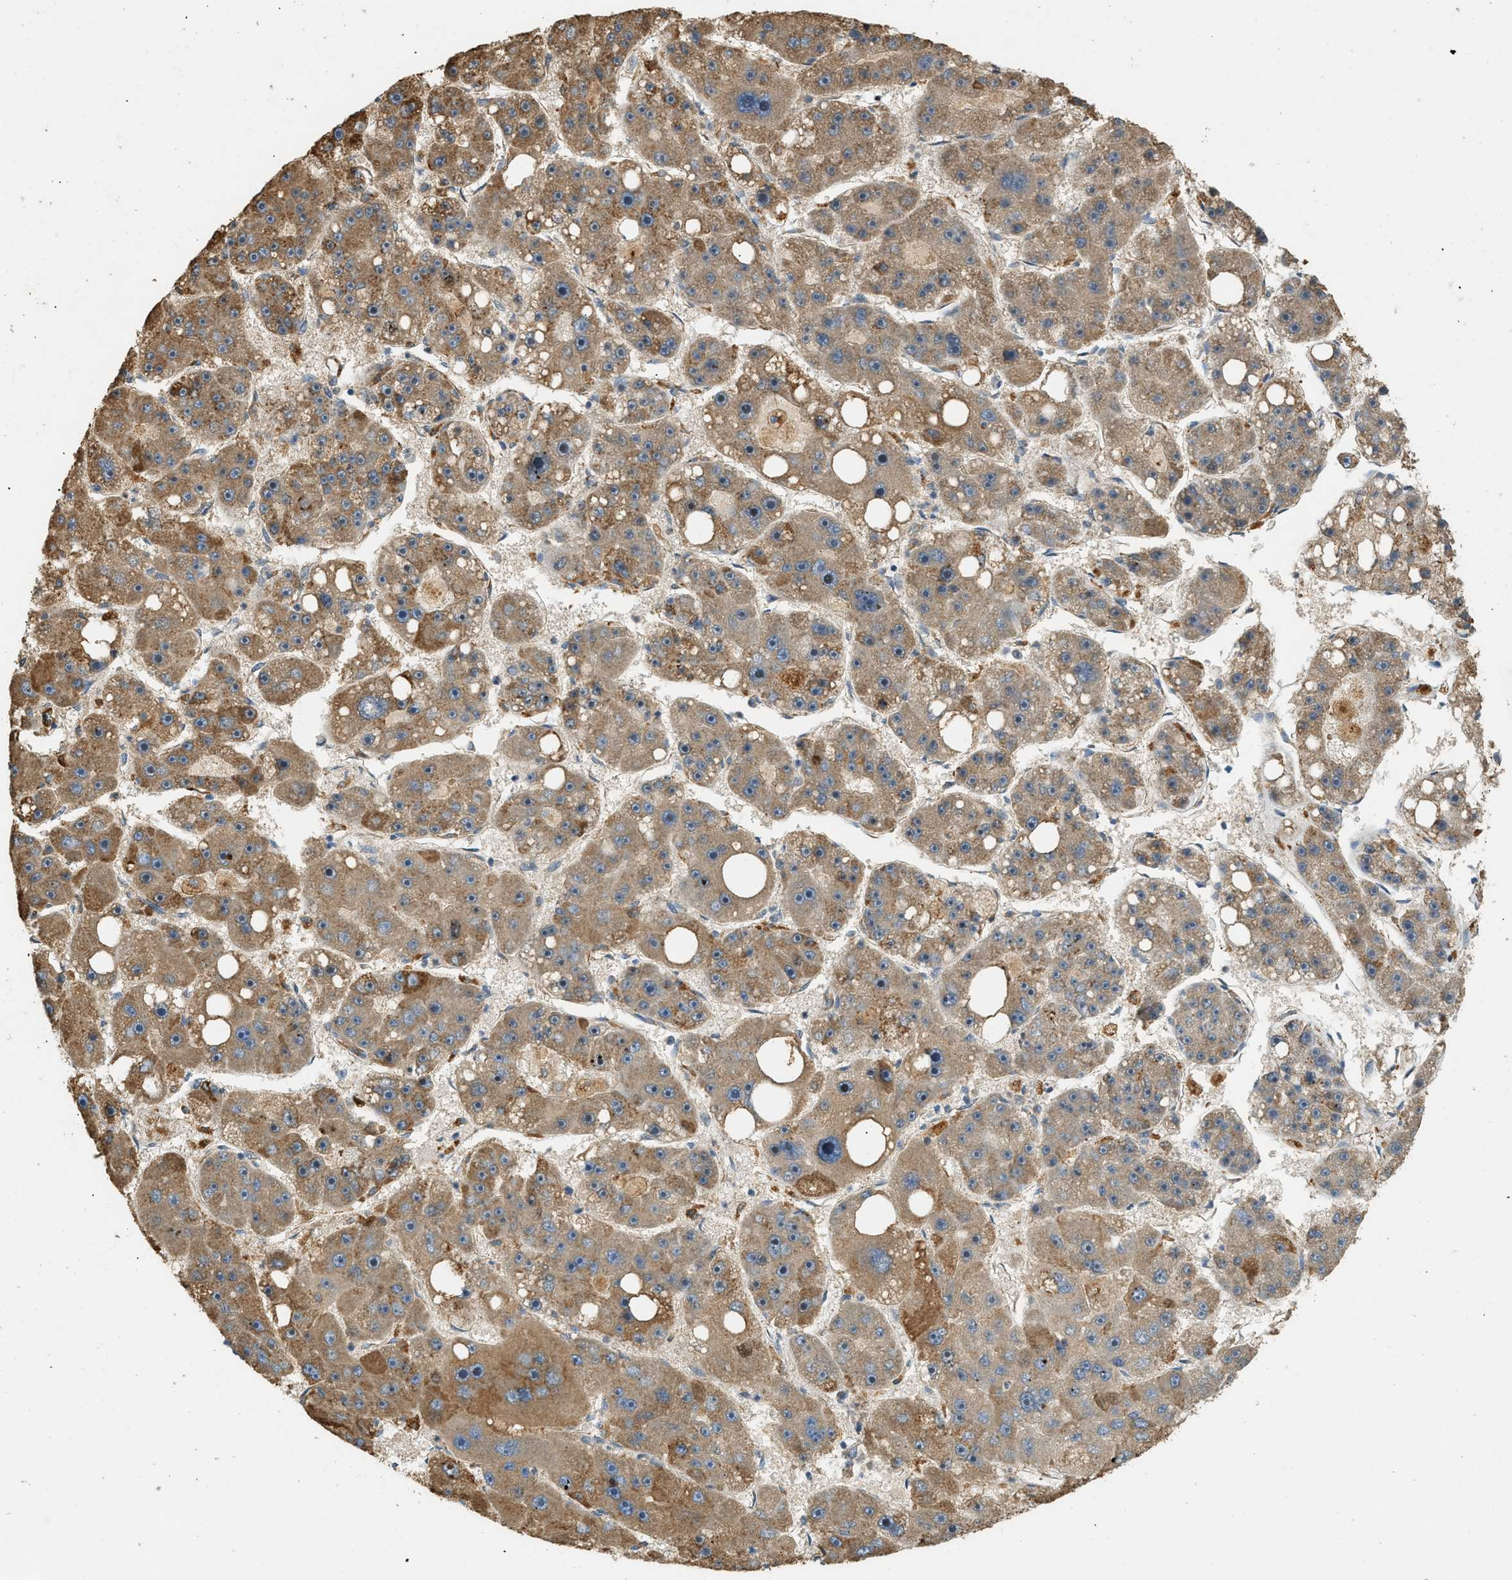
{"staining": {"intensity": "moderate", "quantity": ">75%", "location": "cytoplasmic/membranous"}, "tissue": "liver cancer", "cell_type": "Tumor cells", "image_type": "cancer", "snomed": [{"axis": "morphology", "description": "Carcinoma, Hepatocellular, NOS"}, {"axis": "topography", "description": "Liver"}], "caption": "Approximately >75% of tumor cells in liver cancer (hepatocellular carcinoma) exhibit moderate cytoplasmic/membranous protein expression as visualized by brown immunohistochemical staining.", "gene": "CTSB", "patient": {"sex": "female", "age": 61}}